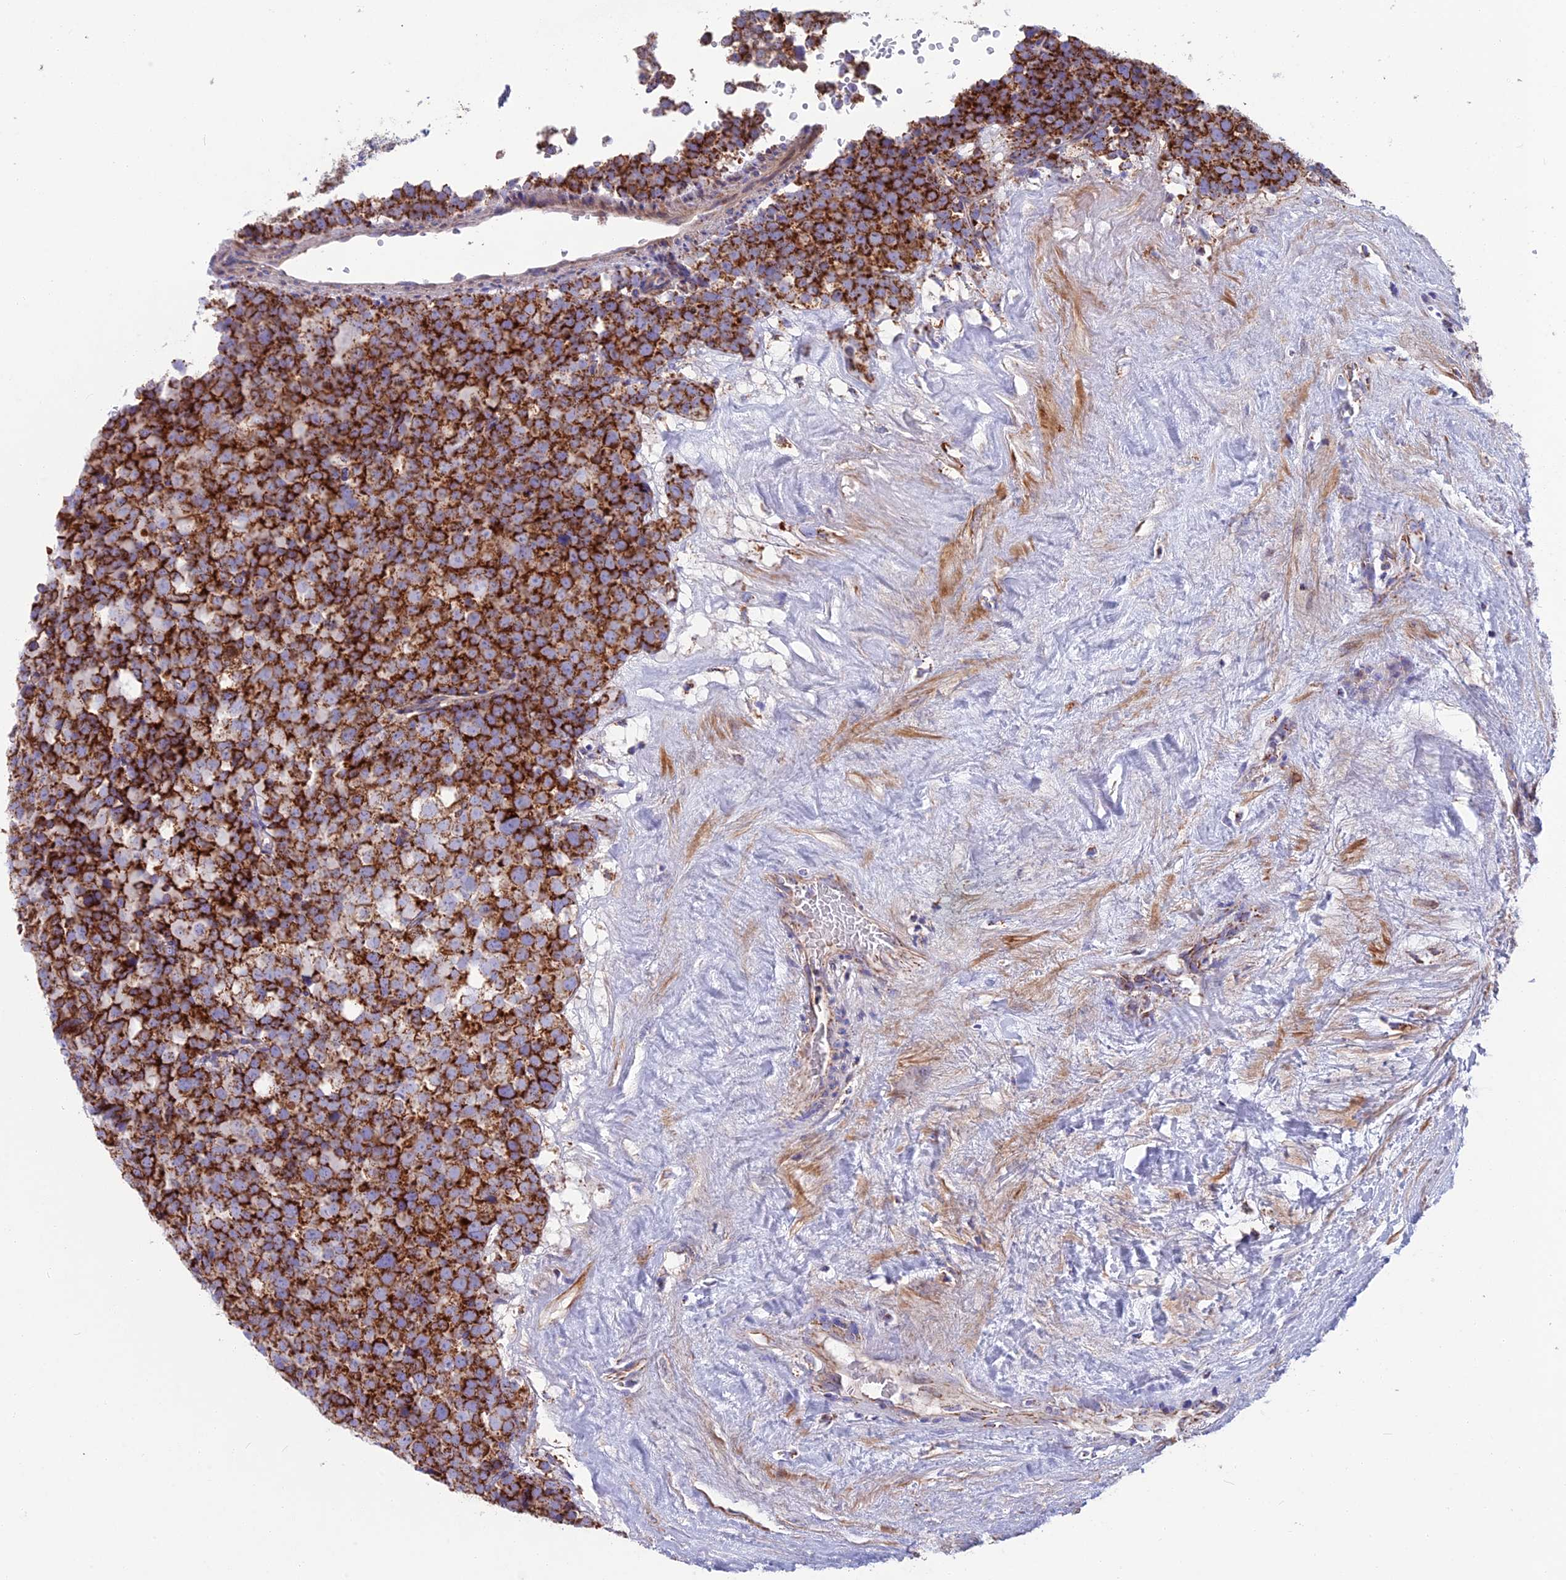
{"staining": {"intensity": "strong", "quantity": ">75%", "location": "cytoplasmic/membranous"}, "tissue": "testis cancer", "cell_type": "Tumor cells", "image_type": "cancer", "snomed": [{"axis": "morphology", "description": "Seminoma, NOS"}, {"axis": "topography", "description": "Testis"}], "caption": "The micrograph exhibits staining of testis cancer (seminoma), revealing strong cytoplasmic/membranous protein staining (brown color) within tumor cells.", "gene": "CS", "patient": {"sex": "male", "age": 71}}